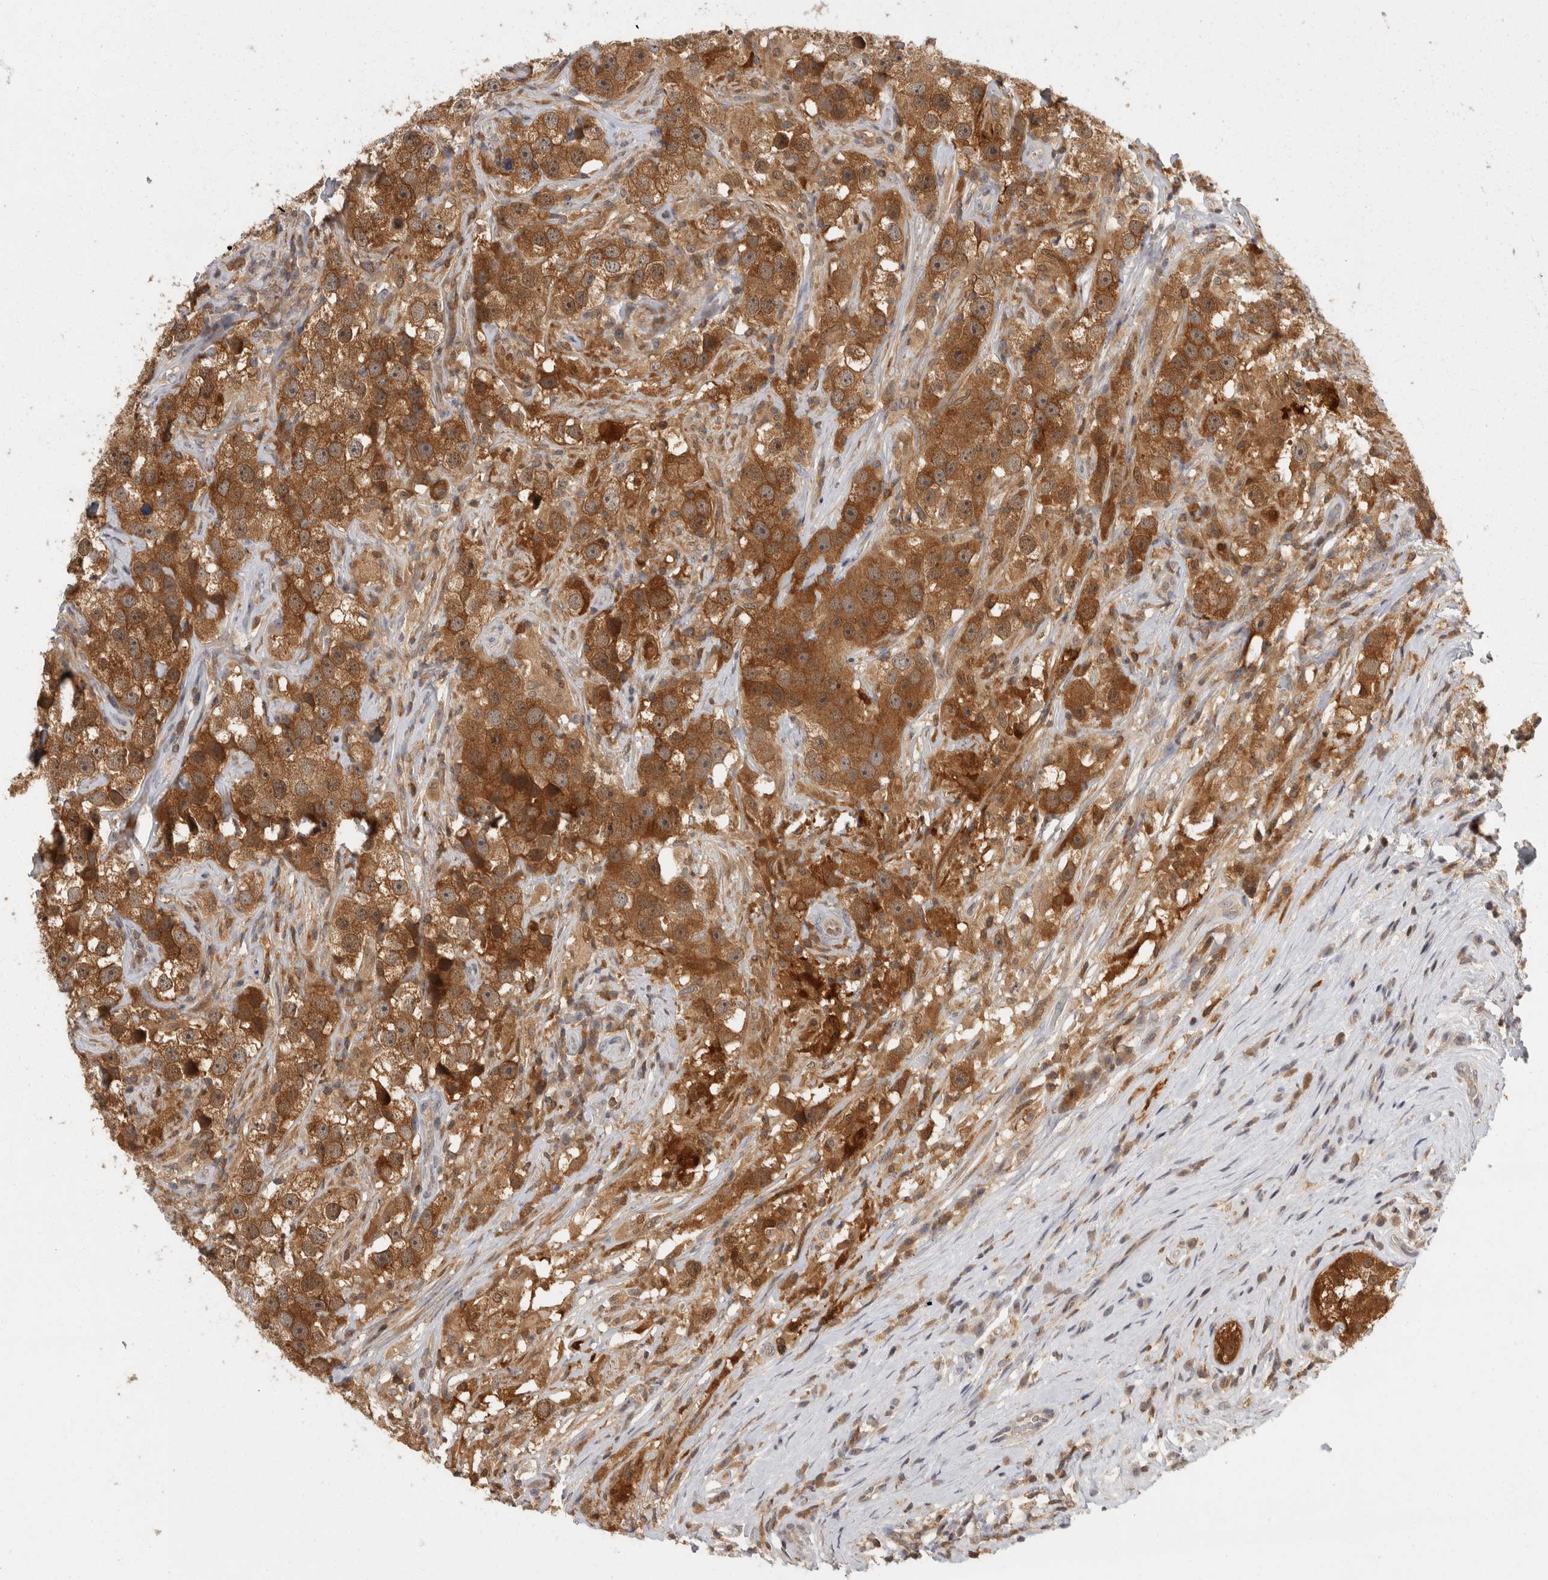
{"staining": {"intensity": "moderate", "quantity": ">75%", "location": "cytoplasmic/membranous"}, "tissue": "testis cancer", "cell_type": "Tumor cells", "image_type": "cancer", "snomed": [{"axis": "morphology", "description": "Seminoma, NOS"}, {"axis": "topography", "description": "Testis"}], "caption": "Testis seminoma stained with a brown dye reveals moderate cytoplasmic/membranous positive expression in approximately >75% of tumor cells.", "gene": "ACAT2", "patient": {"sex": "male", "age": 49}}